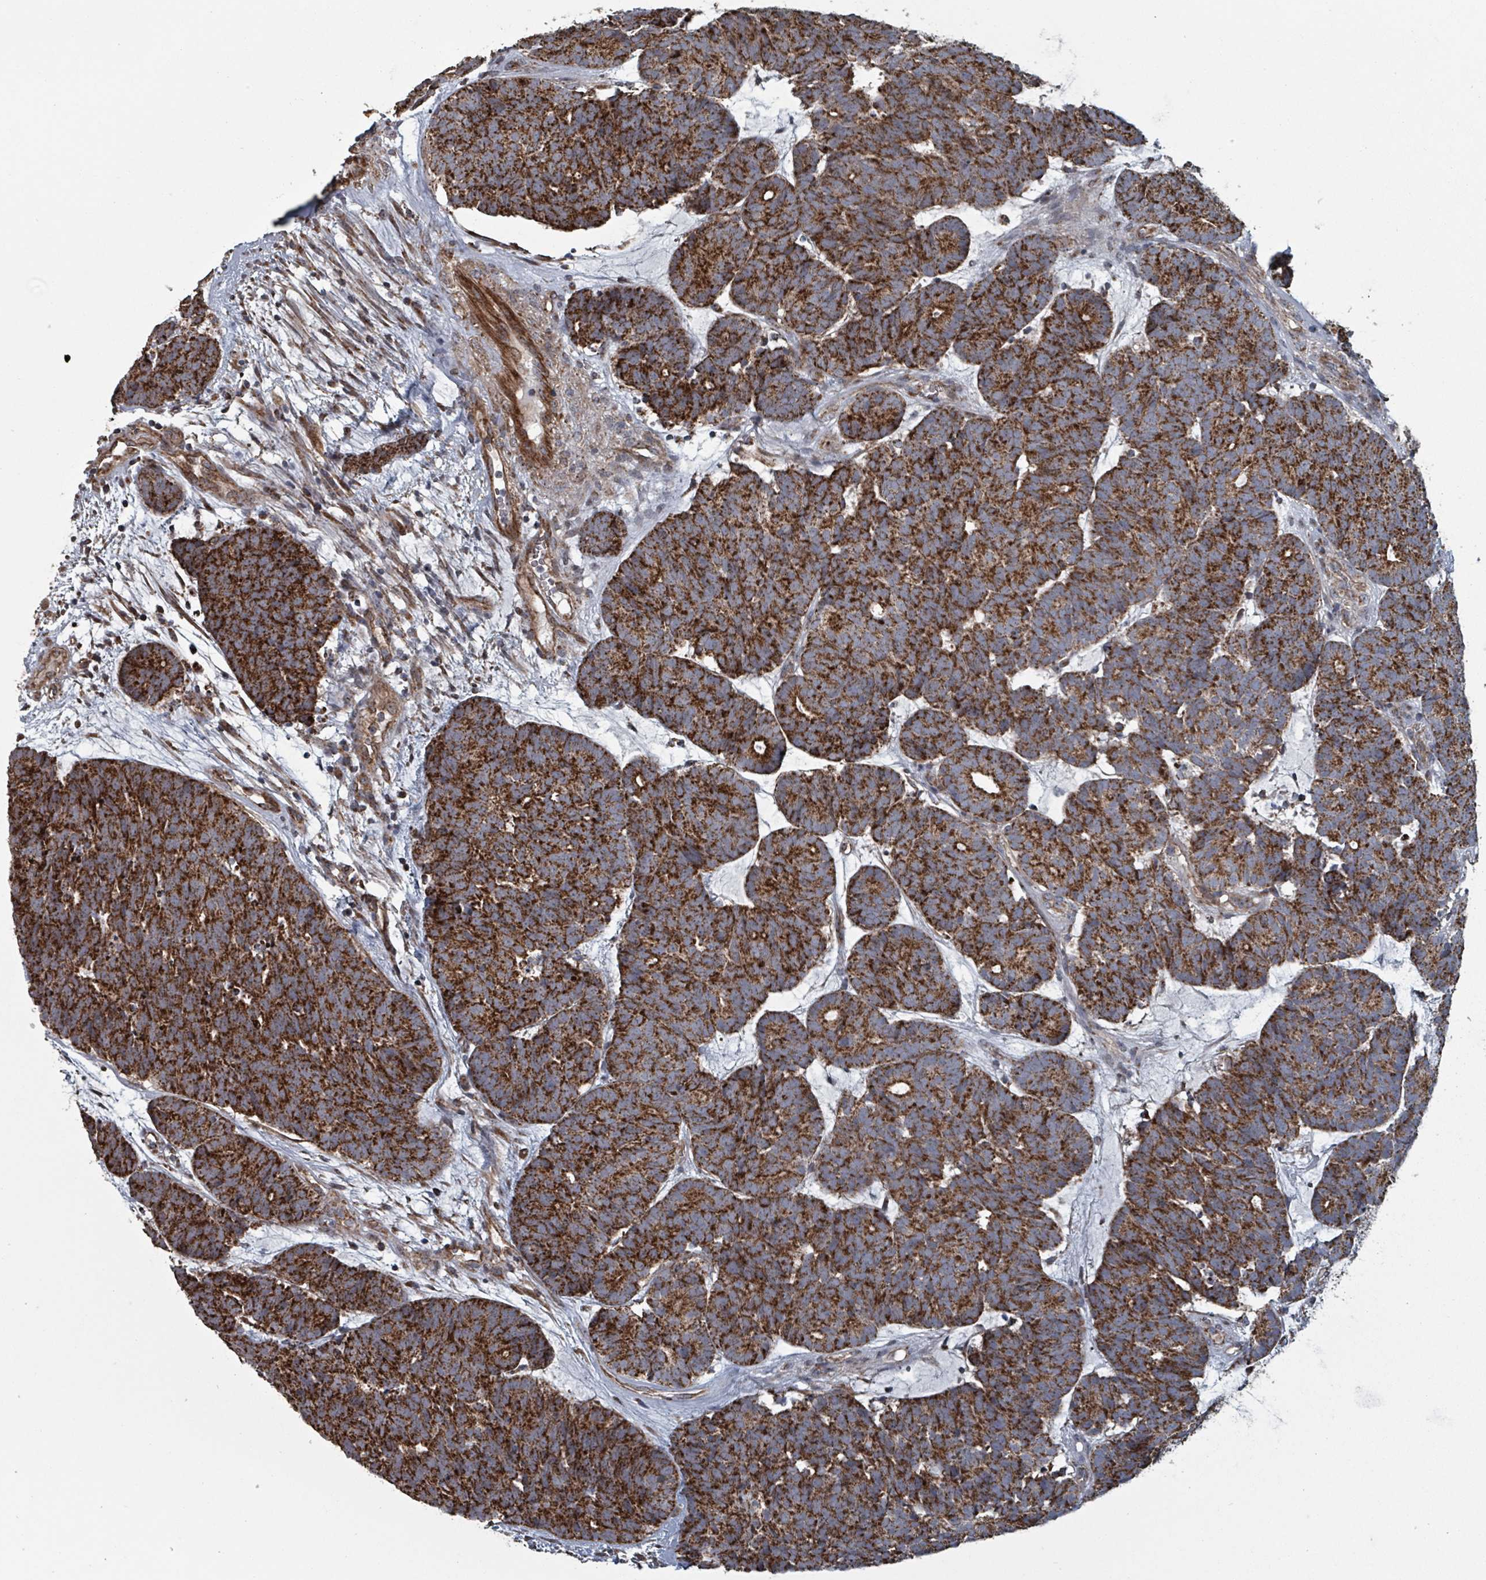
{"staining": {"intensity": "strong", "quantity": ">75%", "location": "cytoplasmic/membranous"}, "tissue": "head and neck cancer", "cell_type": "Tumor cells", "image_type": "cancer", "snomed": [{"axis": "morphology", "description": "Adenocarcinoma, NOS"}, {"axis": "topography", "description": "Head-Neck"}], "caption": "Immunohistochemical staining of head and neck cancer (adenocarcinoma) reveals high levels of strong cytoplasmic/membranous protein expression in about >75% of tumor cells.", "gene": "MRPL4", "patient": {"sex": "female", "age": 81}}